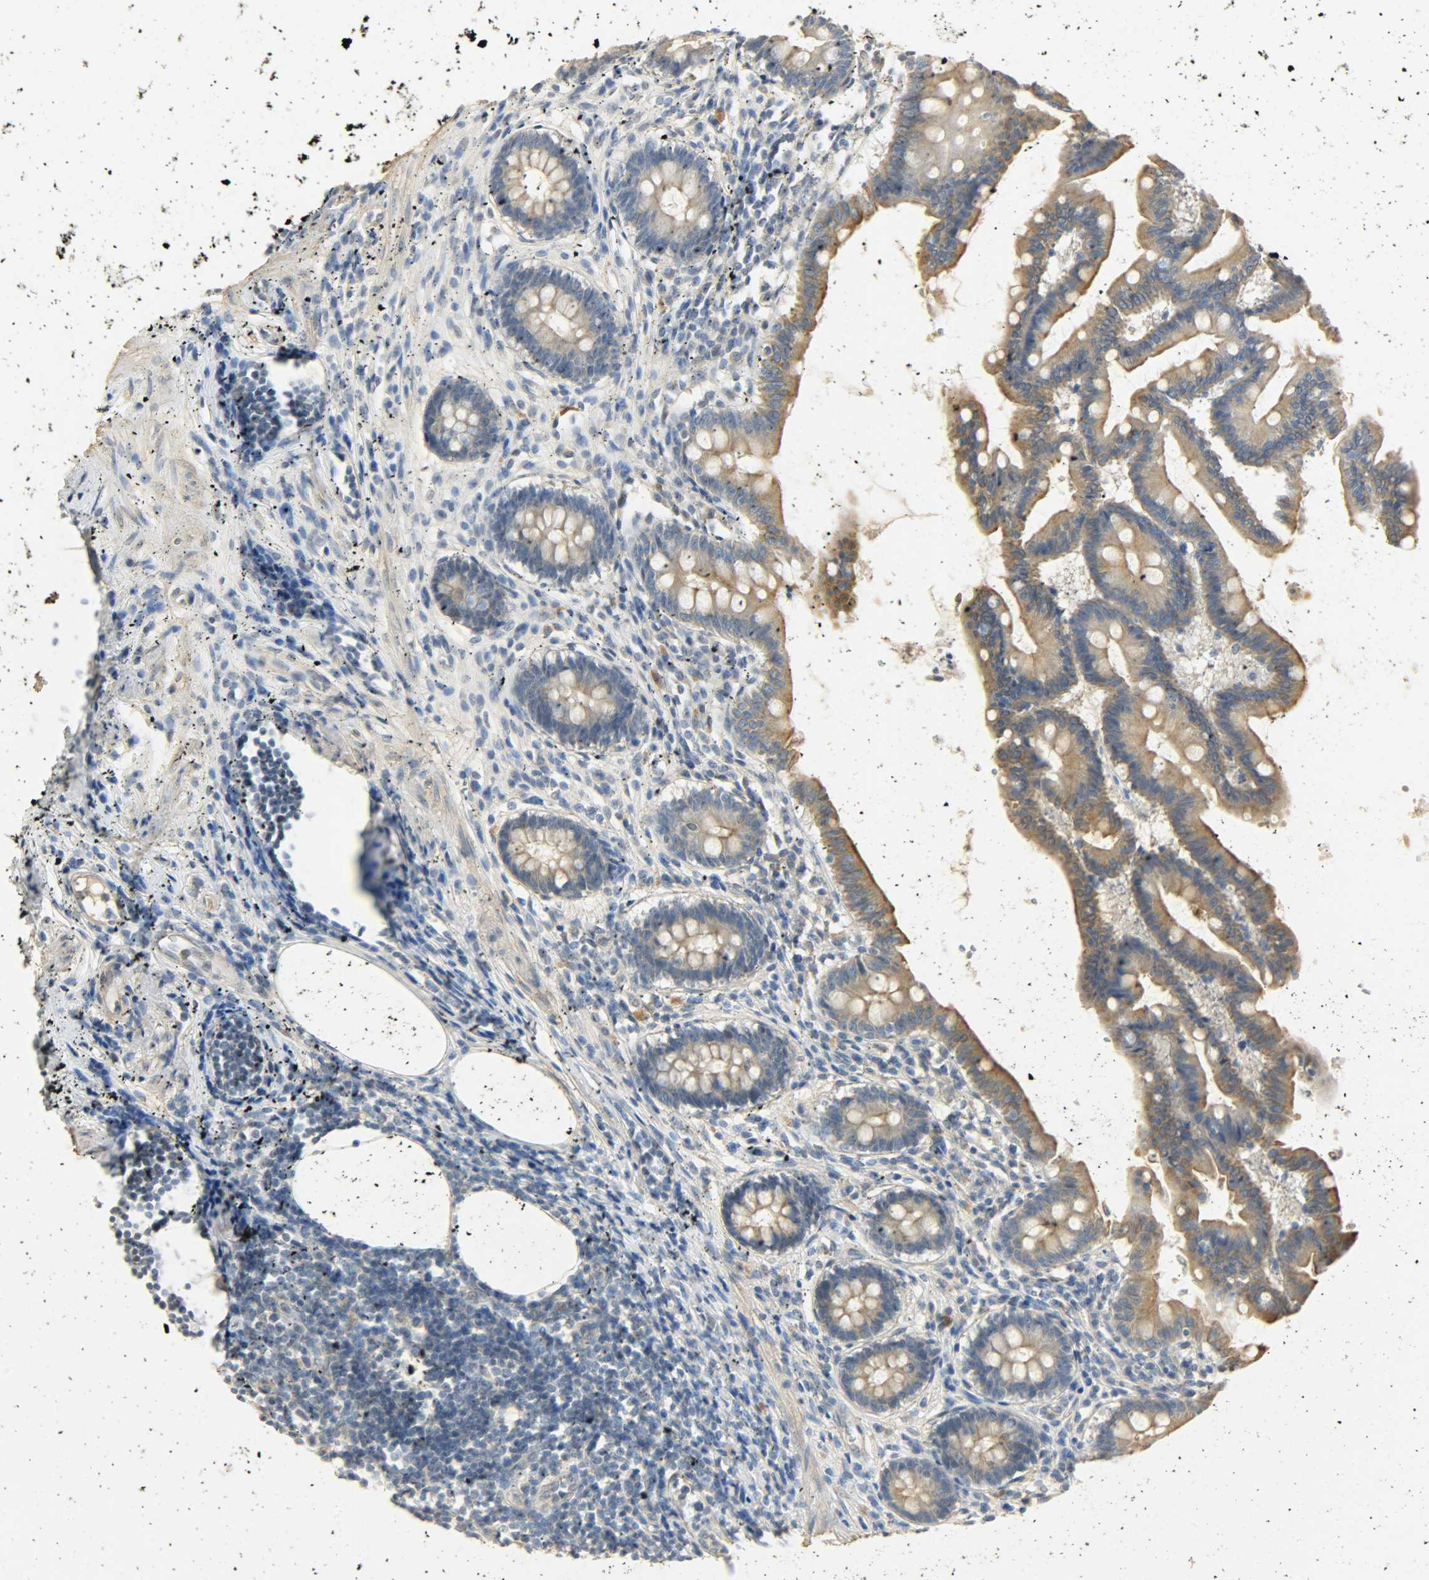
{"staining": {"intensity": "moderate", "quantity": ">75%", "location": "cytoplasmic/membranous"}, "tissue": "appendix", "cell_type": "Glandular cells", "image_type": "normal", "snomed": [{"axis": "morphology", "description": "Normal tissue, NOS"}, {"axis": "topography", "description": "Appendix"}], "caption": "Benign appendix was stained to show a protein in brown. There is medium levels of moderate cytoplasmic/membranous expression in approximately >75% of glandular cells. The staining was performed using DAB (3,3'-diaminobenzidine) to visualize the protein expression in brown, while the nuclei were stained in blue with hematoxylin (Magnification: 20x).", "gene": "USP13", "patient": {"sex": "female", "age": 50}}